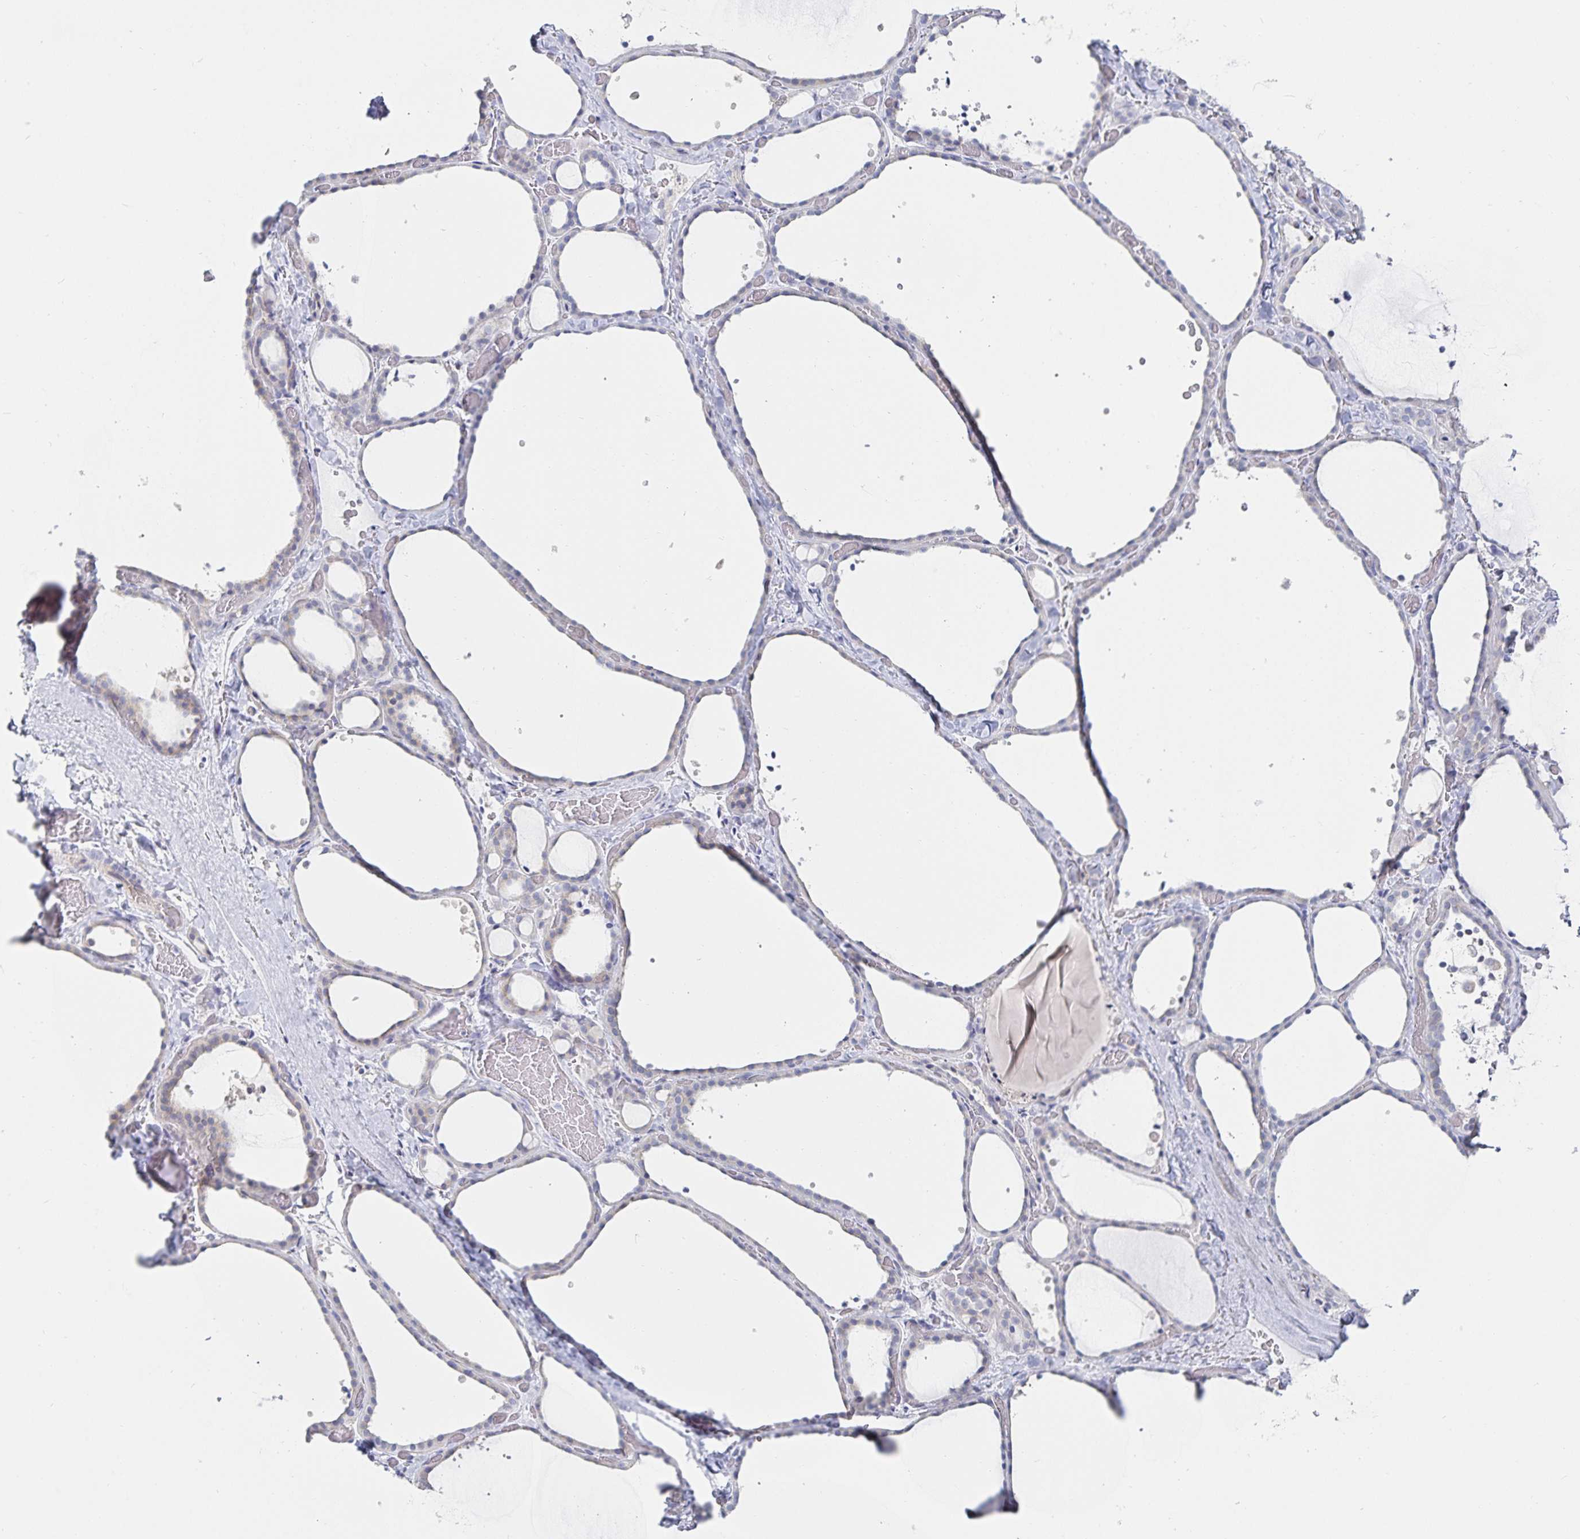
{"staining": {"intensity": "weak", "quantity": "25%-75%", "location": "cytoplasmic/membranous"}, "tissue": "thyroid gland", "cell_type": "Glandular cells", "image_type": "normal", "snomed": [{"axis": "morphology", "description": "Normal tissue, NOS"}, {"axis": "topography", "description": "Thyroid gland"}], "caption": "Glandular cells exhibit low levels of weak cytoplasmic/membranous positivity in approximately 25%-75% of cells in unremarkable thyroid gland.", "gene": "SFTPA1", "patient": {"sex": "female", "age": 36}}